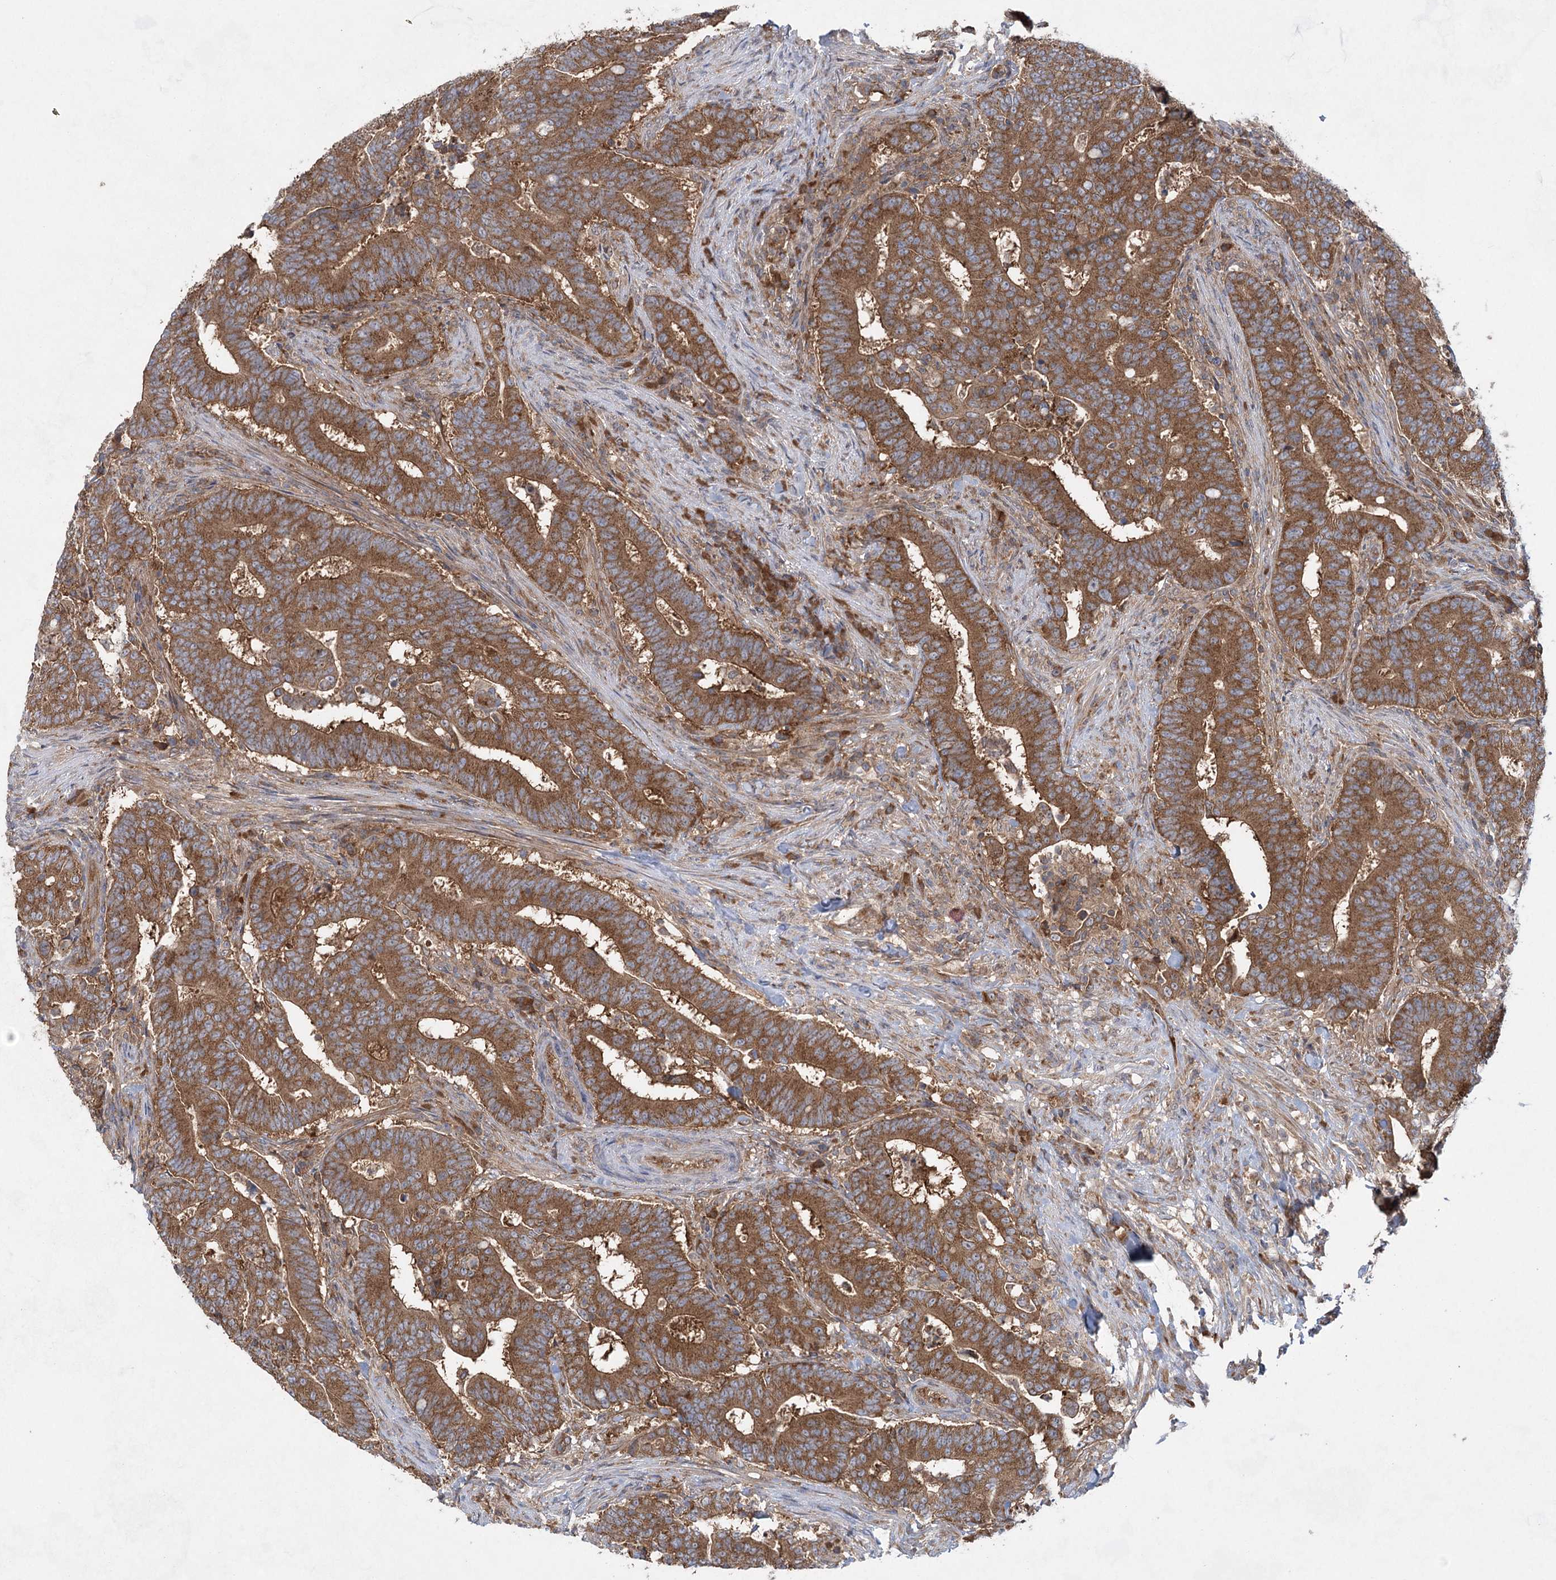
{"staining": {"intensity": "moderate", "quantity": ">75%", "location": "cytoplasmic/membranous"}, "tissue": "colorectal cancer", "cell_type": "Tumor cells", "image_type": "cancer", "snomed": [{"axis": "morphology", "description": "Adenocarcinoma, NOS"}, {"axis": "topography", "description": "Colon"}], "caption": "Immunohistochemistry (IHC) of human colorectal adenocarcinoma displays medium levels of moderate cytoplasmic/membranous expression in about >75% of tumor cells. (IHC, brightfield microscopy, high magnification).", "gene": "EIF3A", "patient": {"sex": "female", "age": 66}}